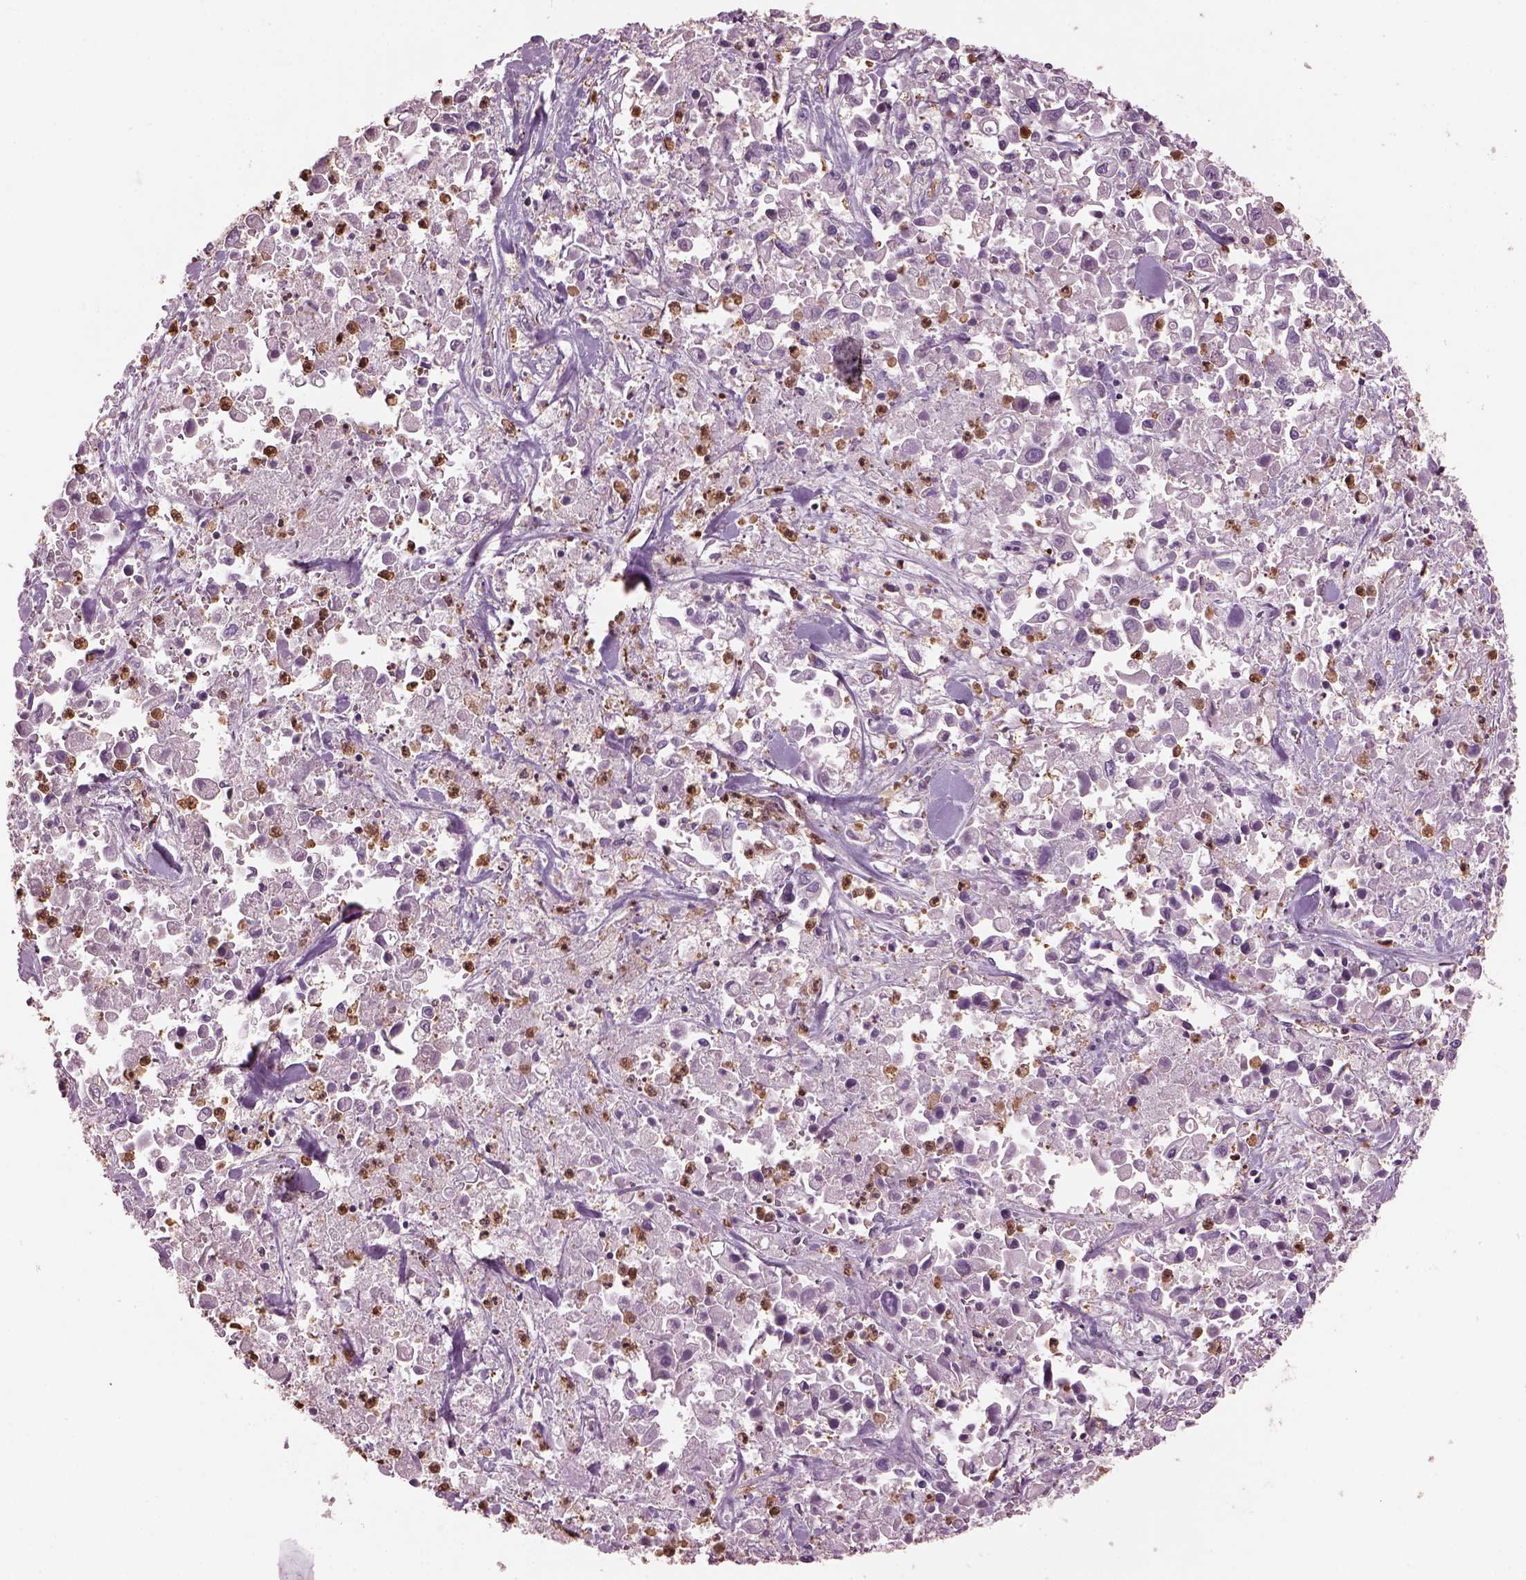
{"staining": {"intensity": "negative", "quantity": "none", "location": "none"}, "tissue": "pancreatic cancer", "cell_type": "Tumor cells", "image_type": "cancer", "snomed": [{"axis": "morphology", "description": "Adenocarcinoma, NOS"}, {"axis": "topography", "description": "Pancreas"}], "caption": "The photomicrograph shows no significant expression in tumor cells of pancreatic cancer (adenocarcinoma).", "gene": "IL31RA", "patient": {"sex": "female", "age": 83}}